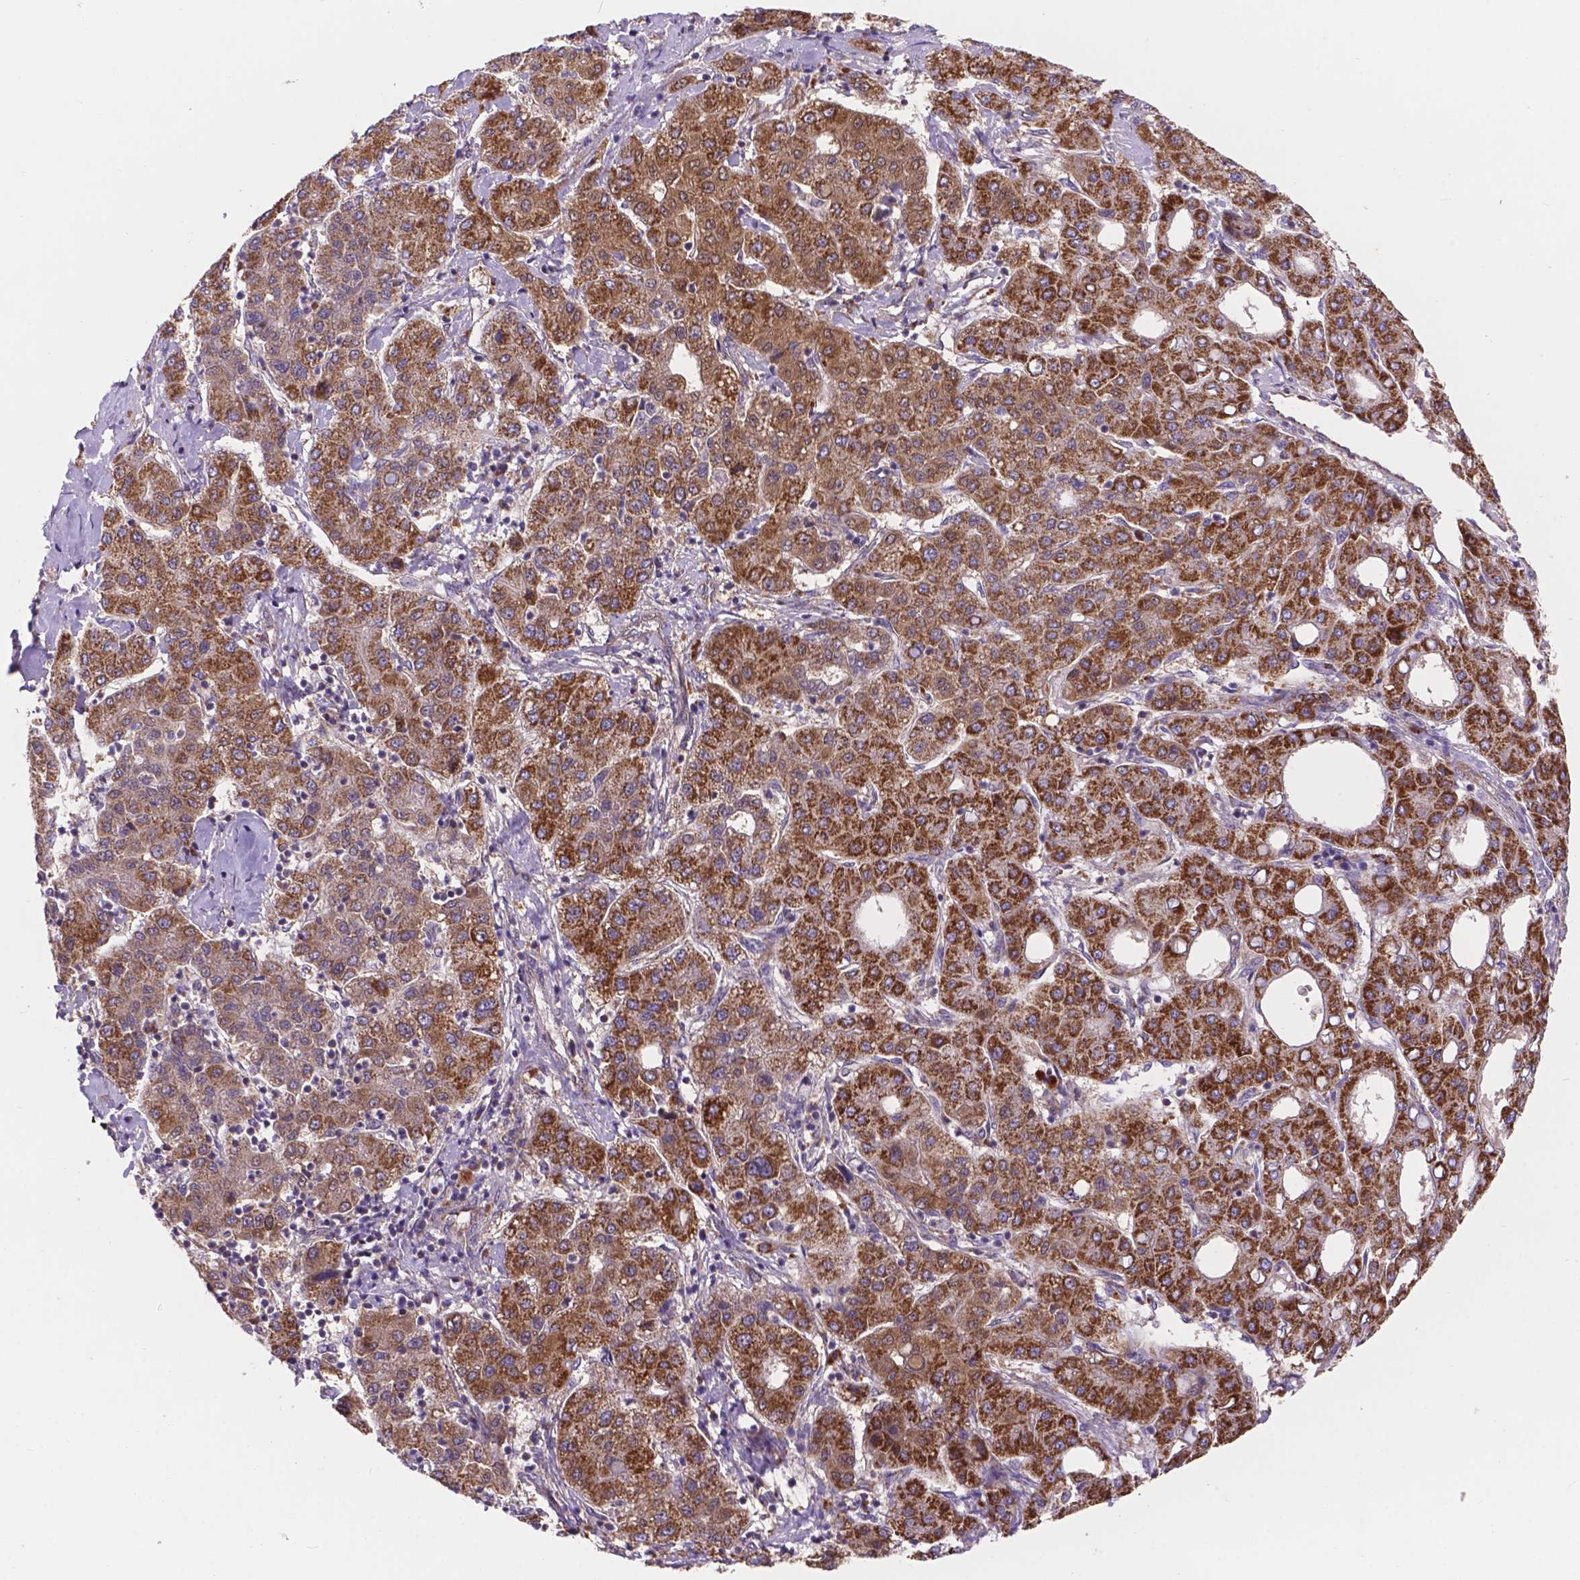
{"staining": {"intensity": "strong", "quantity": "25%-75%", "location": "cytoplasmic/membranous"}, "tissue": "liver cancer", "cell_type": "Tumor cells", "image_type": "cancer", "snomed": [{"axis": "morphology", "description": "Carcinoma, Hepatocellular, NOS"}, {"axis": "topography", "description": "Liver"}], "caption": "Liver hepatocellular carcinoma stained with DAB immunohistochemistry reveals high levels of strong cytoplasmic/membranous staining in approximately 25%-75% of tumor cells. The staining is performed using DAB (3,3'-diaminobenzidine) brown chromogen to label protein expression. The nuclei are counter-stained blue using hematoxylin.", "gene": "AK3", "patient": {"sex": "male", "age": 65}}